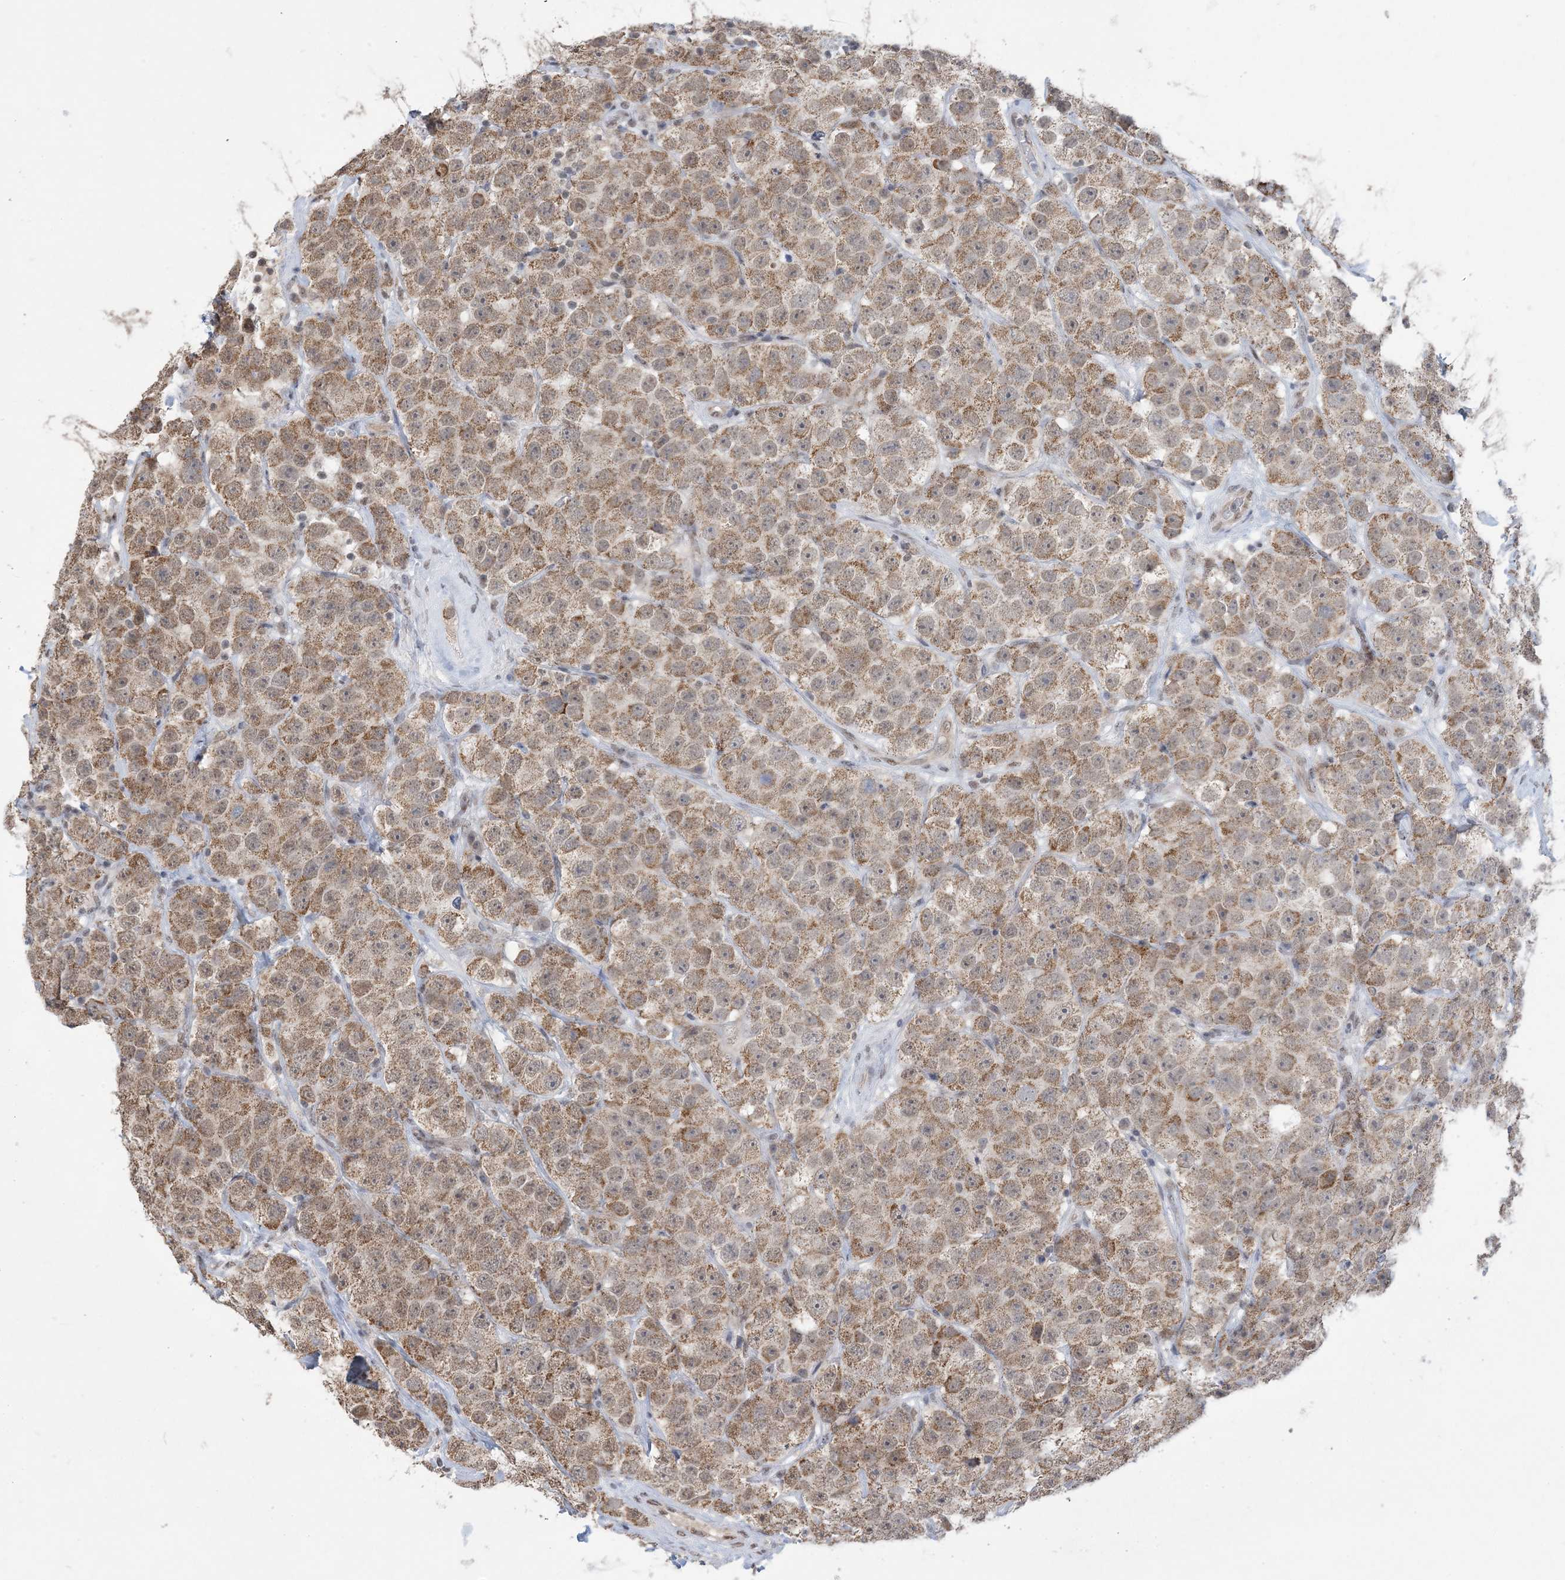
{"staining": {"intensity": "moderate", "quantity": ">75%", "location": "cytoplasmic/membranous"}, "tissue": "testis cancer", "cell_type": "Tumor cells", "image_type": "cancer", "snomed": [{"axis": "morphology", "description": "Seminoma, NOS"}, {"axis": "topography", "description": "Testis"}], "caption": "An image of testis seminoma stained for a protein reveals moderate cytoplasmic/membranous brown staining in tumor cells. (brown staining indicates protein expression, while blue staining denotes nuclei).", "gene": "TRMT10C", "patient": {"sex": "male", "age": 28}}